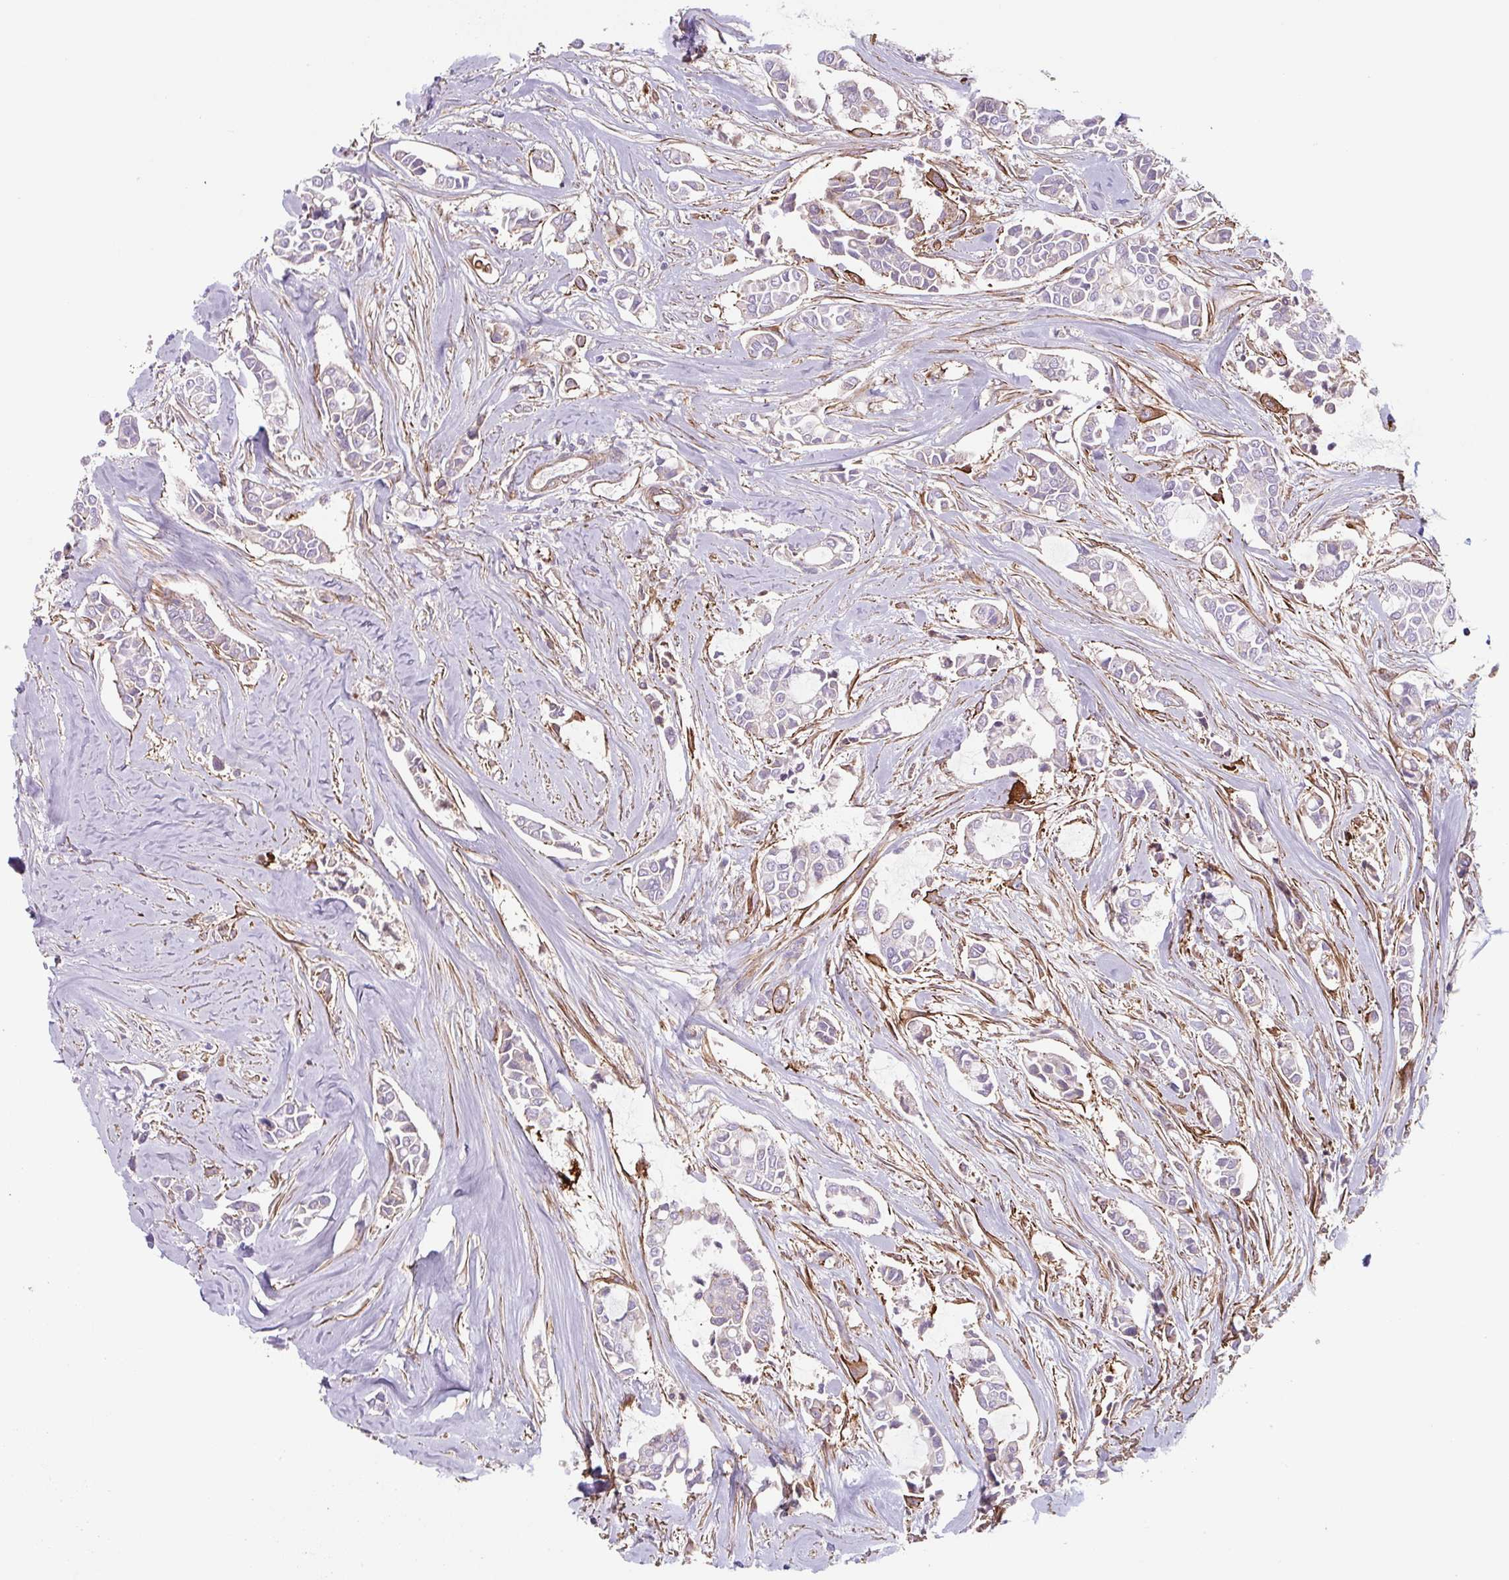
{"staining": {"intensity": "negative", "quantity": "none", "location": "none"}, "tissue": "breast cancer", "cell_type": "Tumor cells", "image_type": "cancer", "snomed": [{"axis": "morphology", "description": "Duct carcinoma"}, {"axis": "topography", "description": "Breast"}], "caption": "The micrograph exhibits no significant expression in tumor cells of intraductal carcinoma (breast). The staining is performed using DAB (3,3'-diaminobenzidine) brown chromogen with nuclei counter-stained in using hematoxylin.", "gene": "DHFR2", "patient": {"sex": "female", "age": 84}}